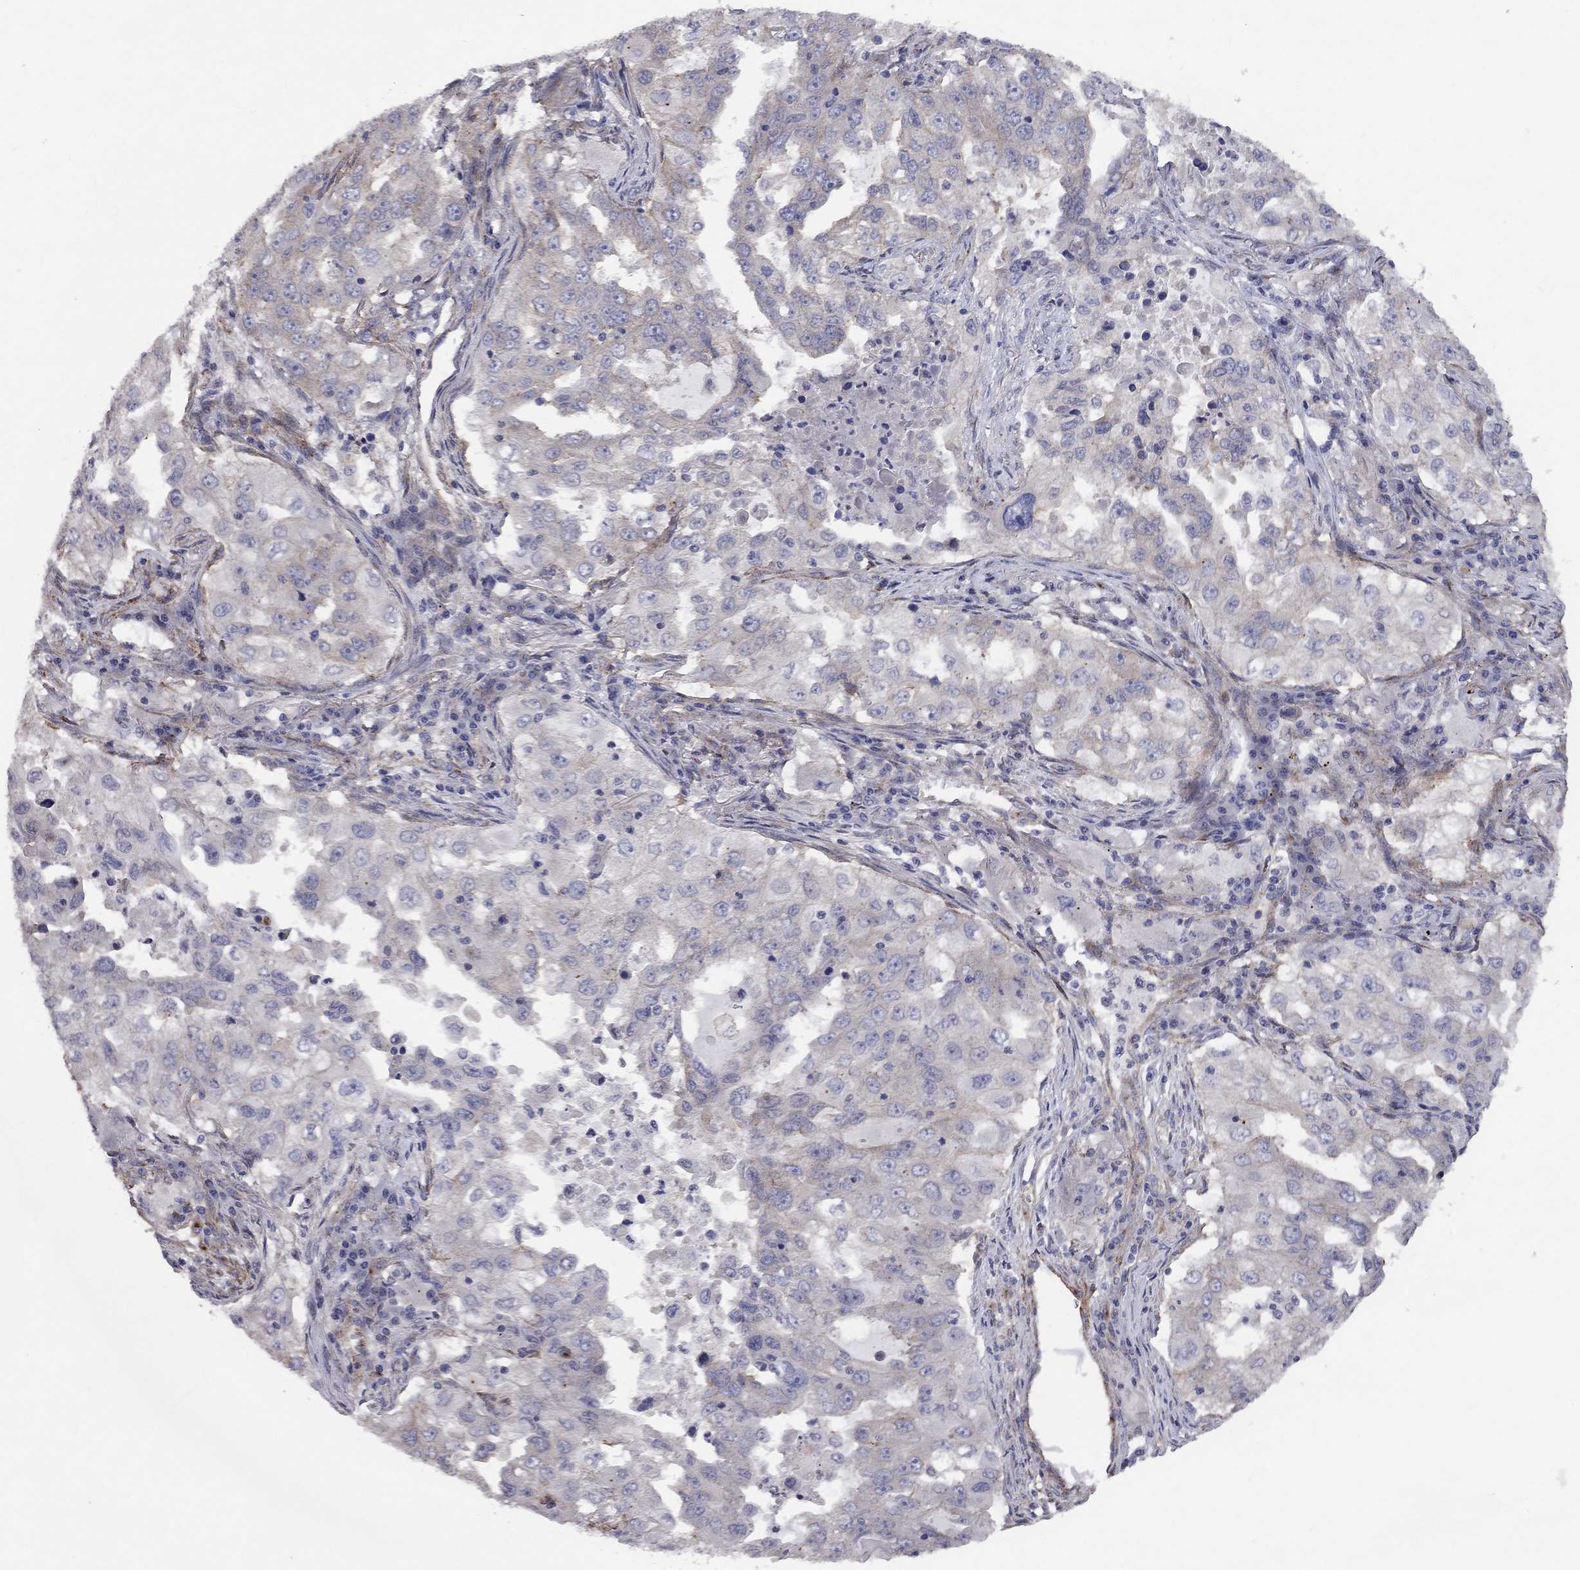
{"staining": {"intensity": "negative", "quantity": "none", "location": "none"}, "tissue": "lung cancer", "cell_type": "Tumor cells", "image_type": "cancer", "snomed": [{"axis": "morphology", "description": "Adenocarcinoma, NOS"}, {"axis": "topography", "description": "Lung"}], "caption": "Tumor cells show no significant protein staining in lung cancer (adenocarcinoma).", "gene": "RASEF", "patient": {"sex": "female", "age": 61}}